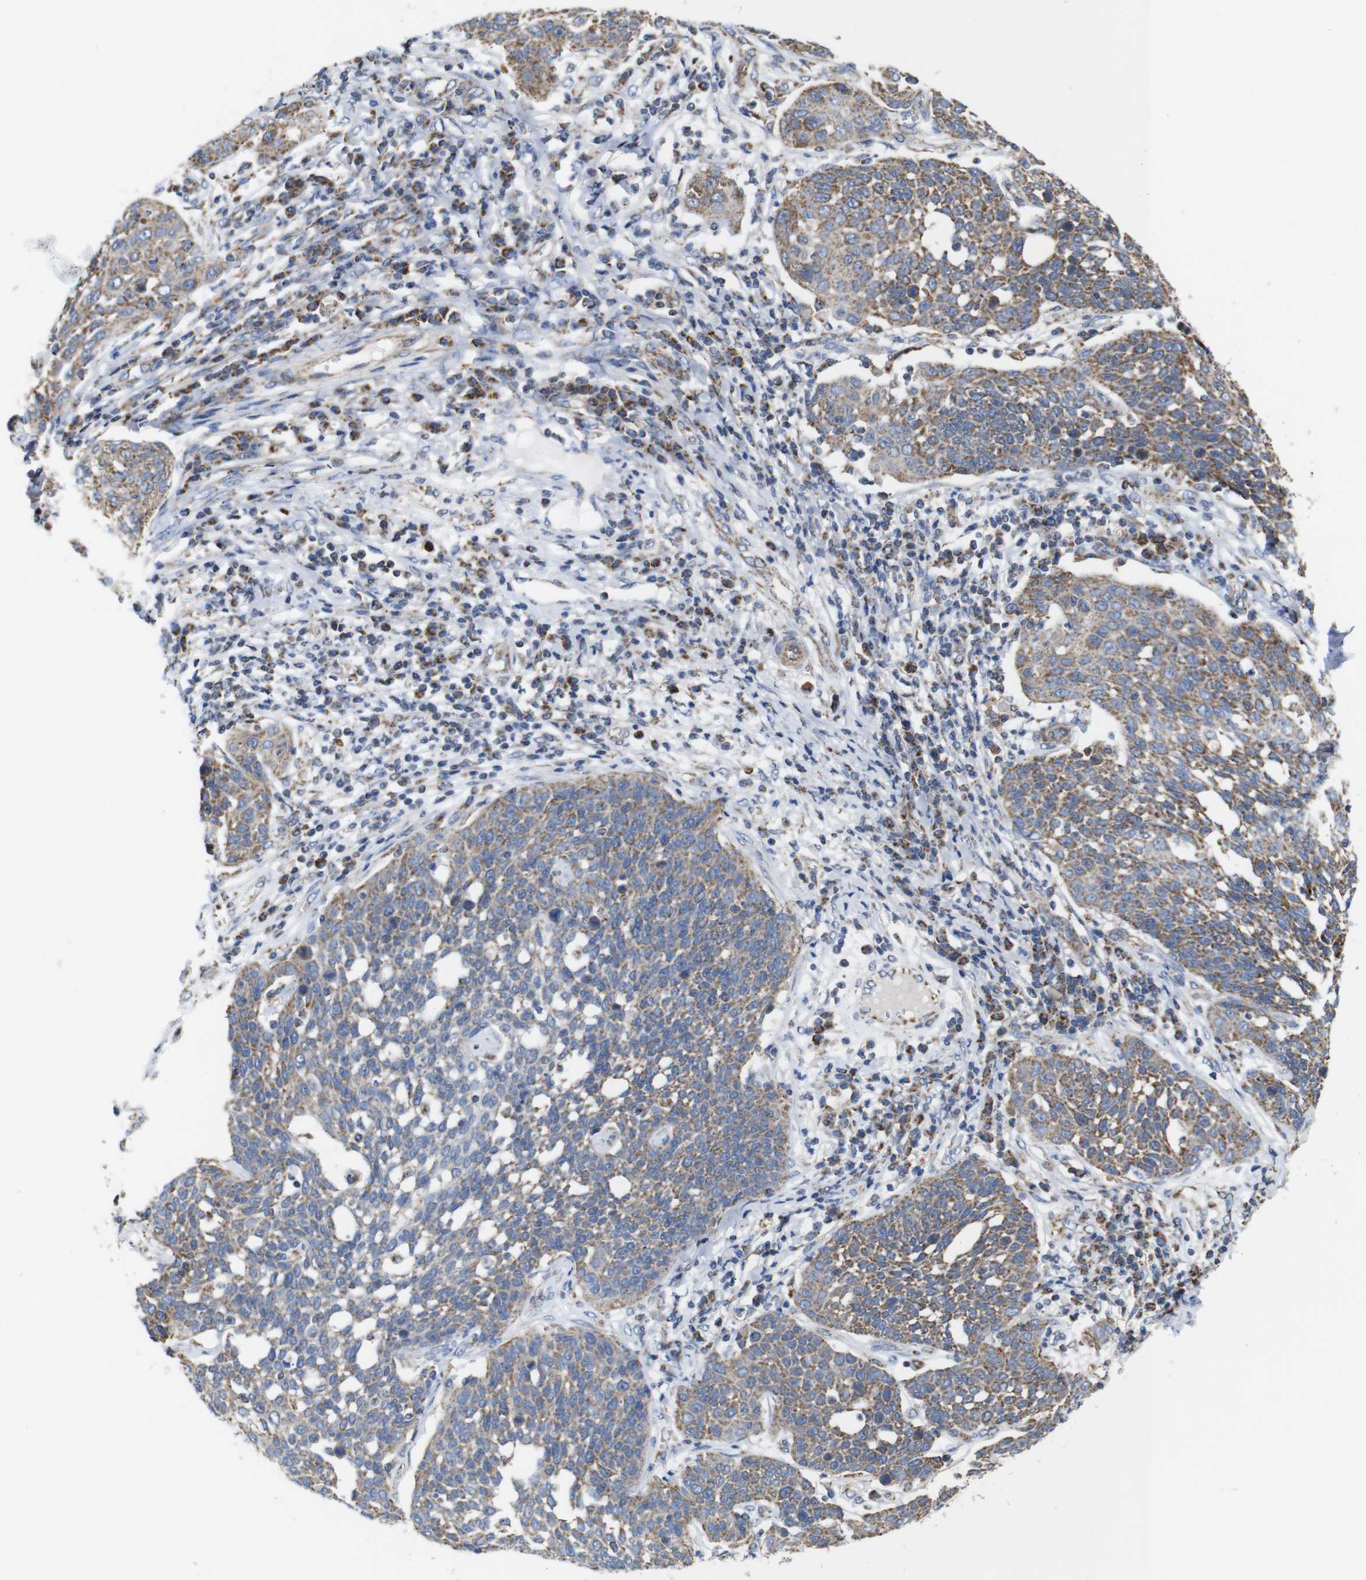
{"staining": {"intensity": "moderate", "quantity": "25%-75%", "location": "cytoplasmic/membranous"}, "tissue": "cervical cancer", "cell_type": "Tumor cells", "image_type": "cancer", "snomed": [{"axis": "morphology", "description": "Squamous cell carcinoma, NOS"}, {"axis": "topography", "description": "Cervix"}], "caption": "Protein staining exhibits moderate cytoplasmic/membranous staining in about 25%-75% of tumor cells in cervical squamous cell carcinoma.", "gene": "FAM171B", "patient": {"sex": "female", "age": 34}}